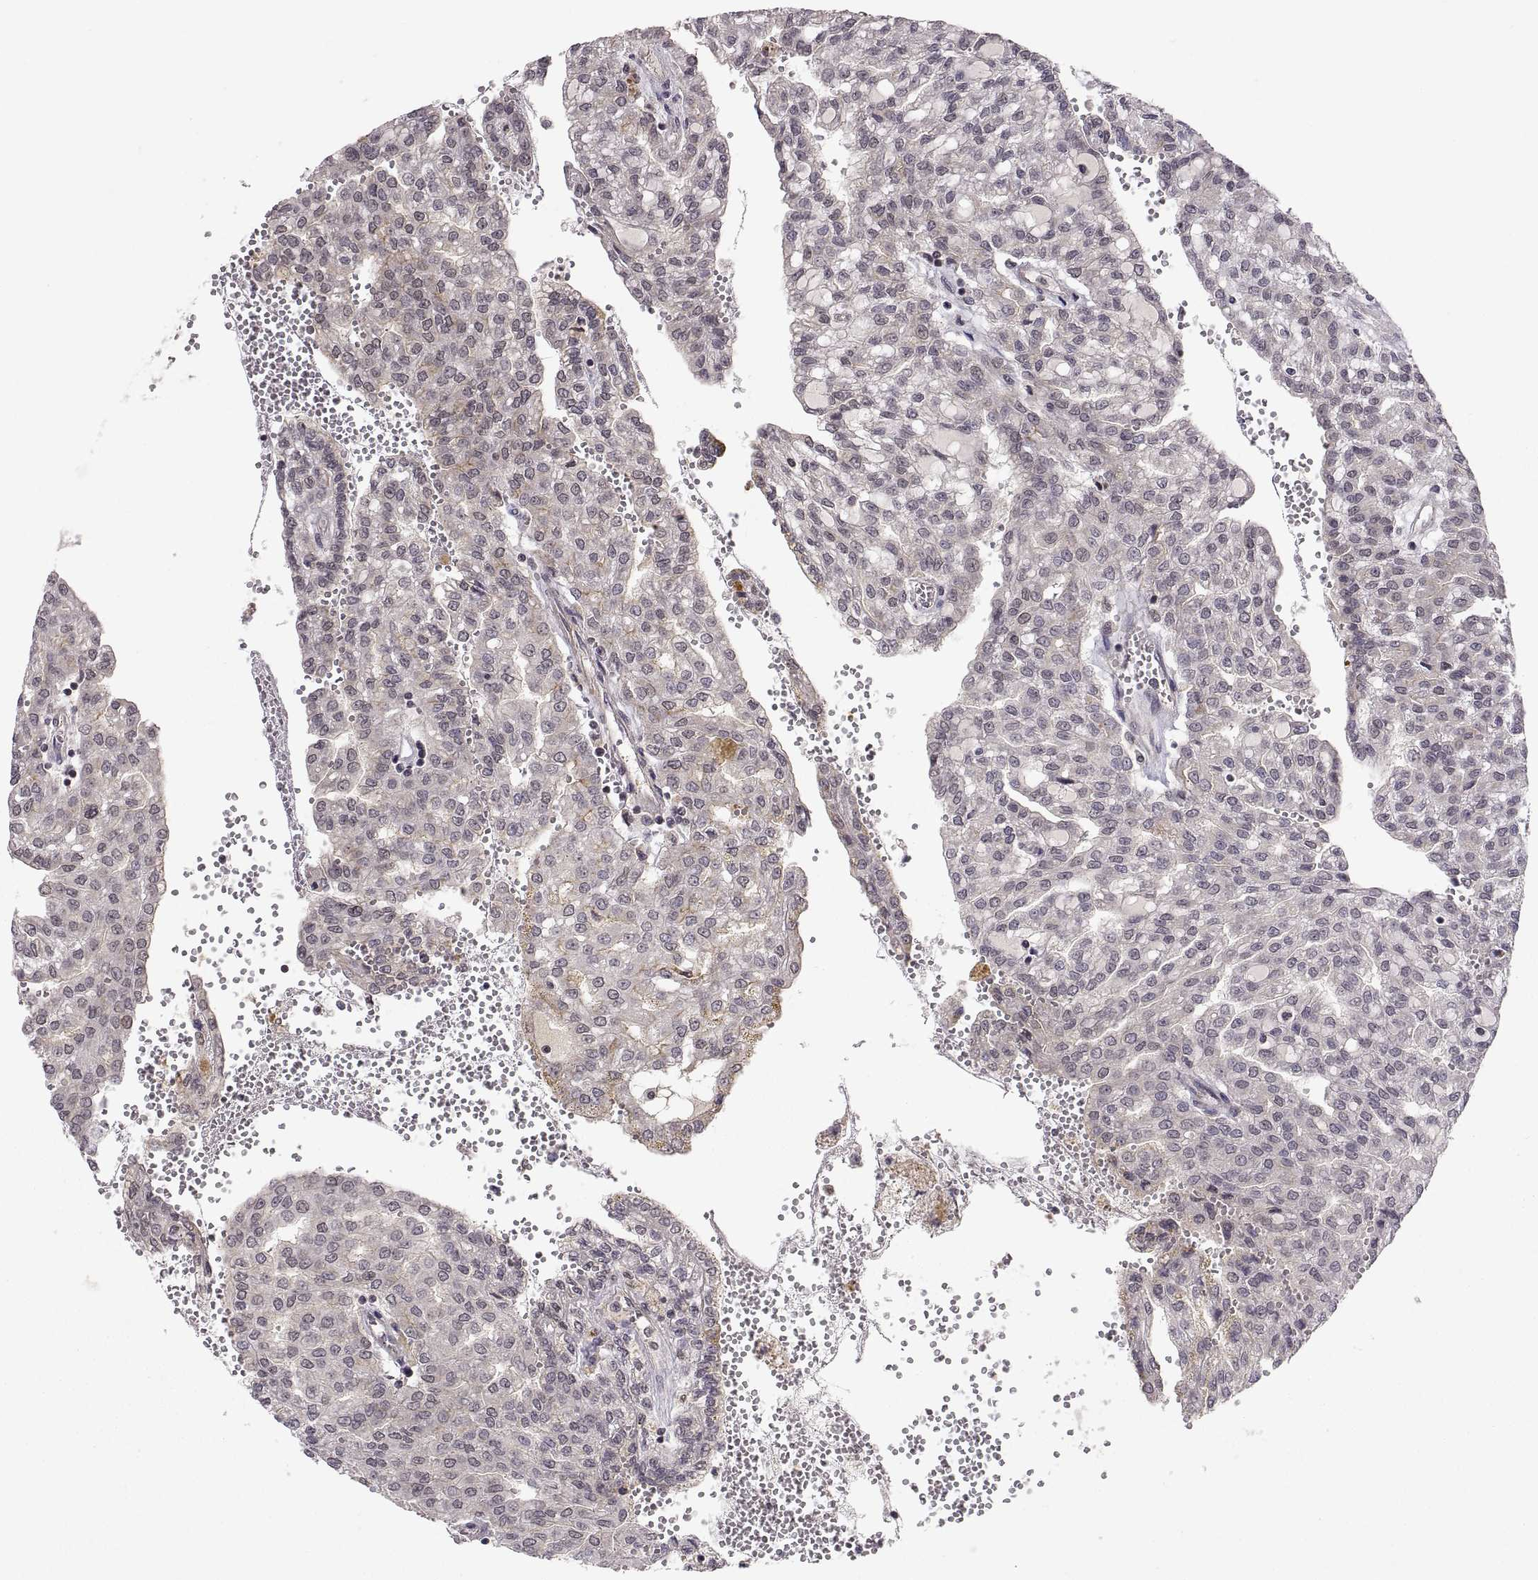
{"staining": {"intensity": "weak", "quantity": "<25%", "location": "cytoplasmic/membranous"}, "tissue": "renal cancer", "cell_type": "Tumor cells", "image_type": "cancer", "snomed": [{"axis": "morphology", "description": "Adenocarcinoma, NOS"}, {"axis": "topography", "description": "Kidney"}], "caption": "High magnification brightfield microscopy of renal adenocarcinoma stained with DAB (3,3'-diaminobenzidine) (brown) and counterstained with hematoxylin (blue): tumor cells show no significant expression.", "gene": "ABL2", "patient": {"sex": "male", "age": 63}}